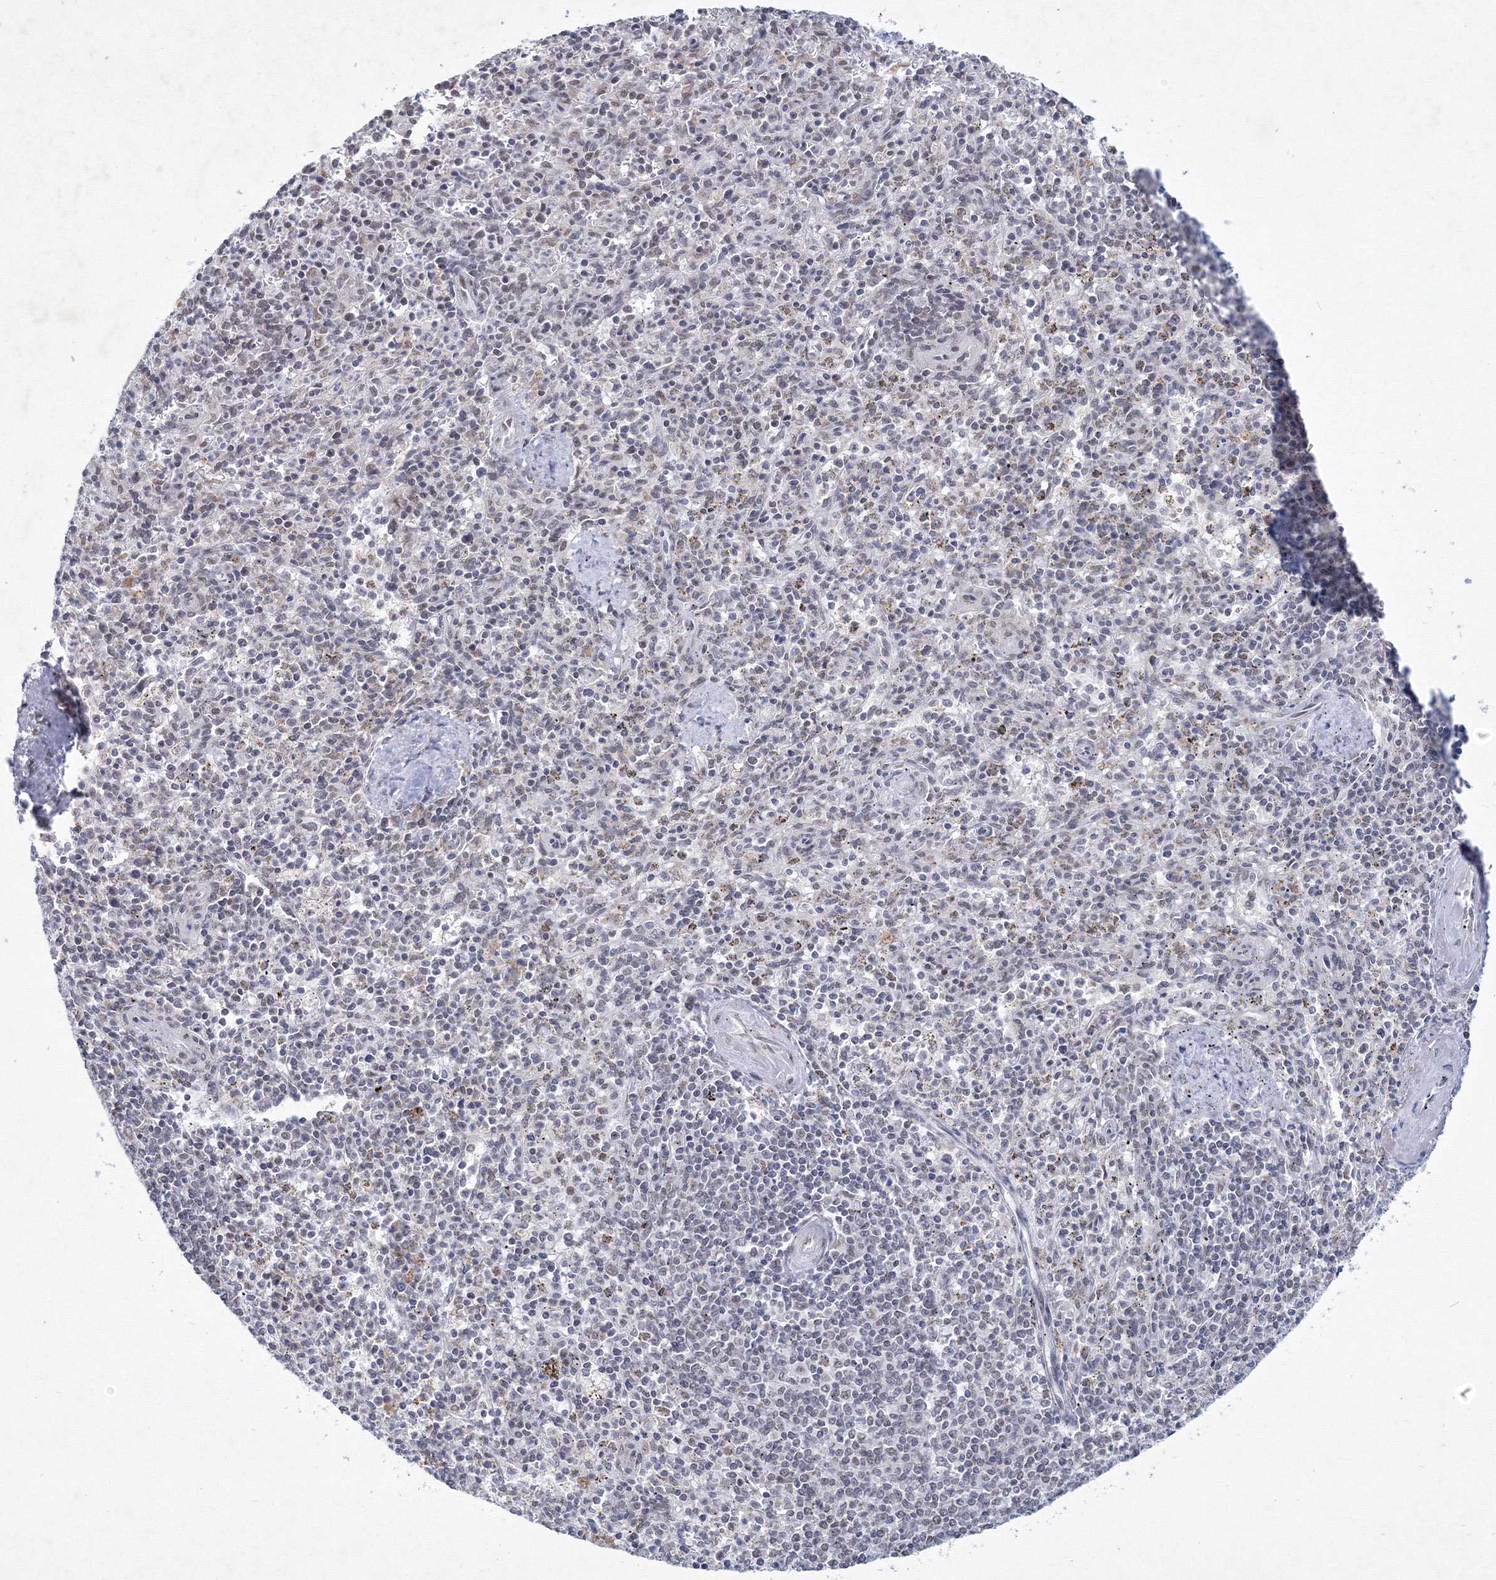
{"staining": {"intensity": "negative", "quantity": "none", "location": "none"}, "tissue": "spleen", "cell_type": "Cells in red pulp", "image_type": "normal", "snomed": [{"axis": "morphology", "description": "Normal tissue, NOS"}, {"axis": "topography", "description": "Spleen"}], "caption": "Immunohistochemistry (IHC) of unremarkable spleen exhibits no staining in cells in red pulp.", "gene": "SF3B6", "patient": {"sex": "male", "age": 72}}